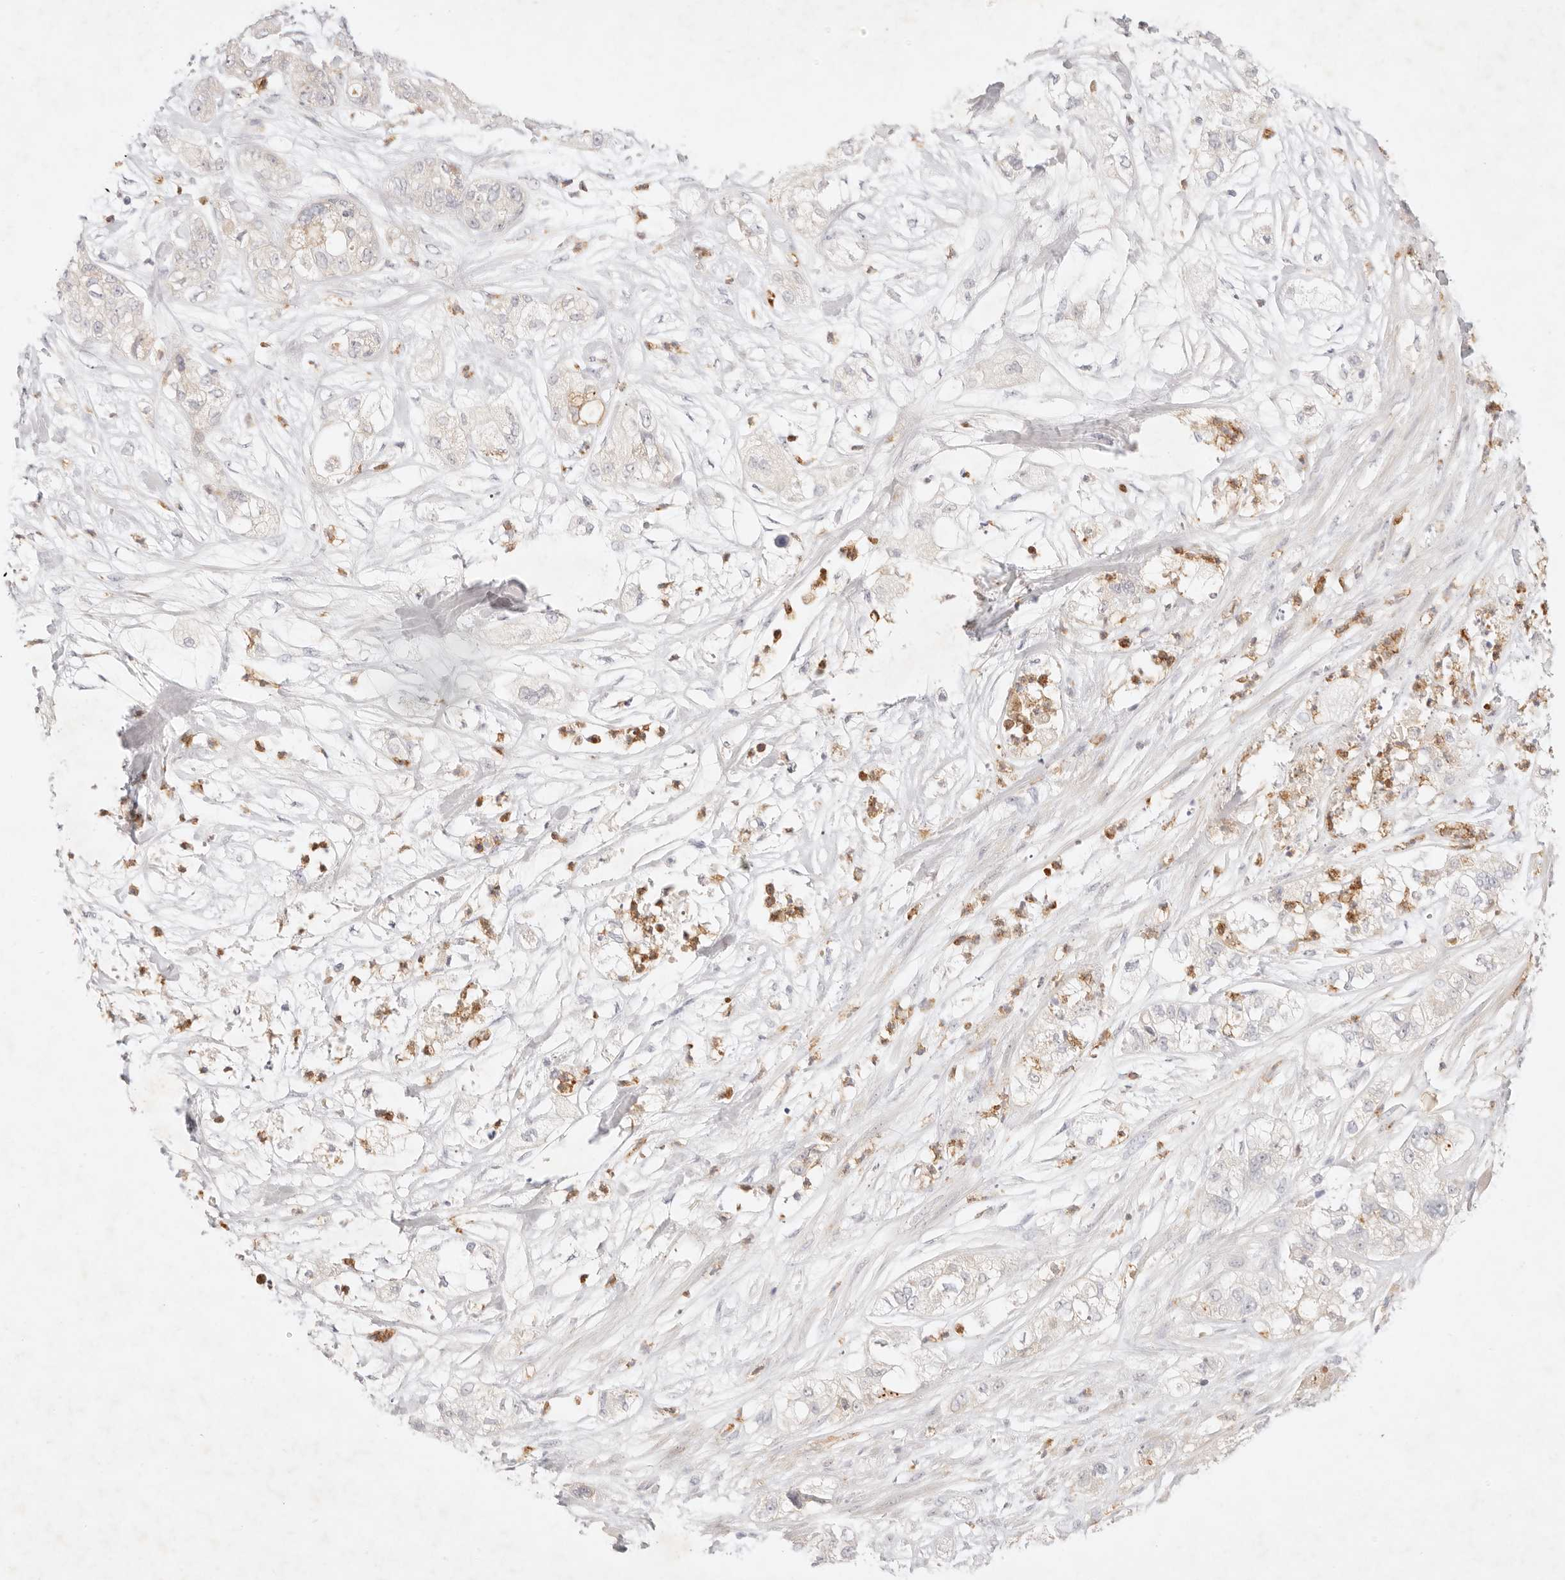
{"staining": {"intensity": "weak", "quantity": "<25%", "location": "cytoplasmic/membranous"}, "tissue": "pancreatic cancer", "cell_type": "Tumor cells", "image_type": "cancer", "snomed": [{"axis": "morphology", "description": "Adenocarcinoma, NOS"}, {"axis": "topography", "description": "Pancreas"}], "caption": "An image of pancreatic cancer stained for a protein displays no brown staining in tumor cells.", "gene": "GPR84", "patient": {"sex": "female", "age": 78}}